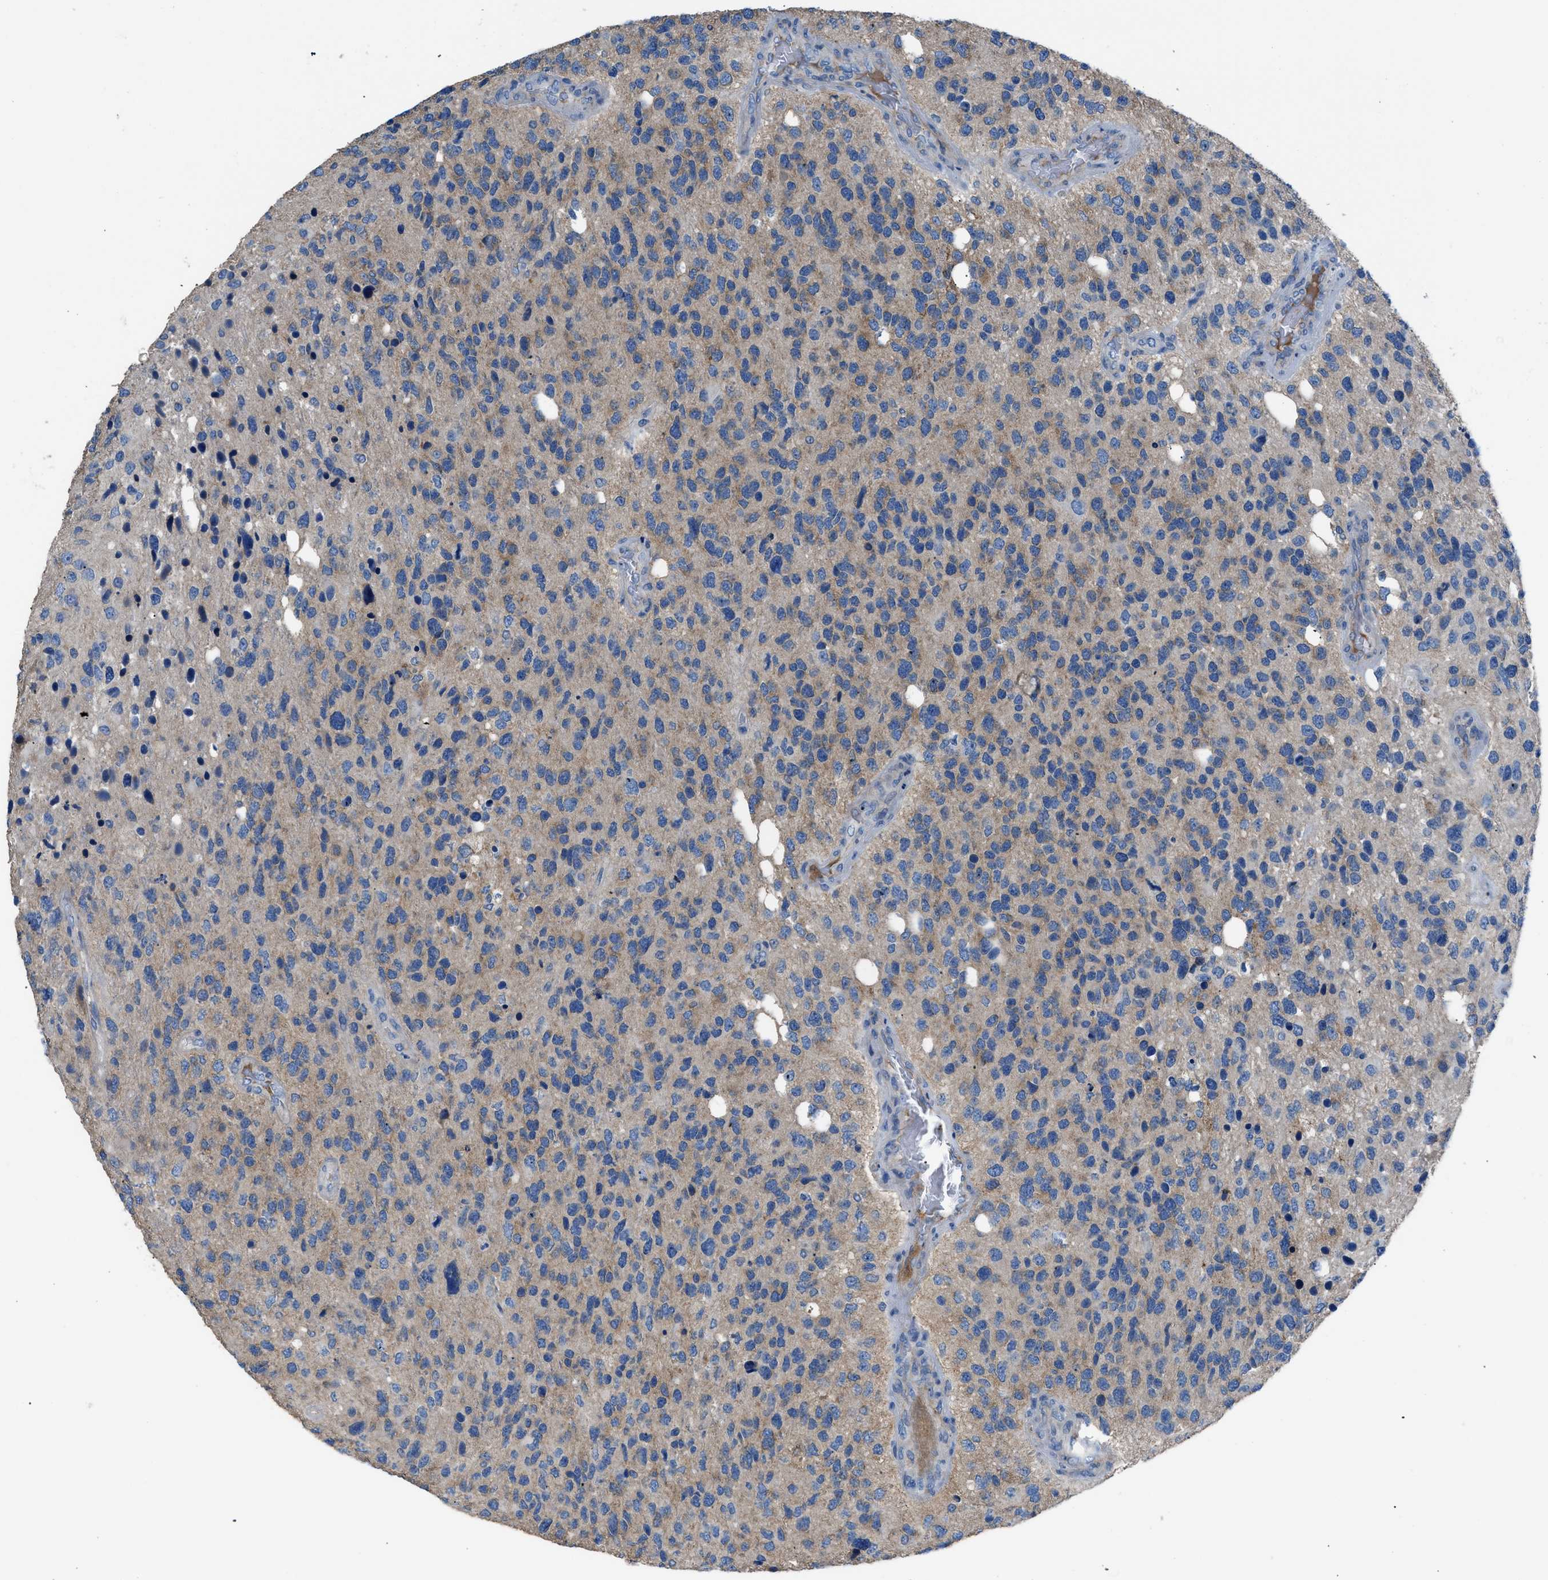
{"staining": {"intensity": "weak", "quantity": "25%-75%", "location": "cytoplasmic/membranous"}, "tissue": "glioma", "cell_type": "Tumor cells", "image_type": "cancer", "snomed": [{"axis": "morphology", "description": "Glioma, malignant, High grade"}, {"axis": "topography", "description": "Brain"}], "caption": "Immunohistochemistry micrograph of neoplastic tissue: malignant high-grade glioma stained using IHC reveals low levels of weak protein expression localized specifically in the cytoplasmic/membranous of tumor cells, appearing as a cytoplasmic/membranous brown color.", "gene": "SGCZ", "patient": {"sex": "female", "age": 58}}